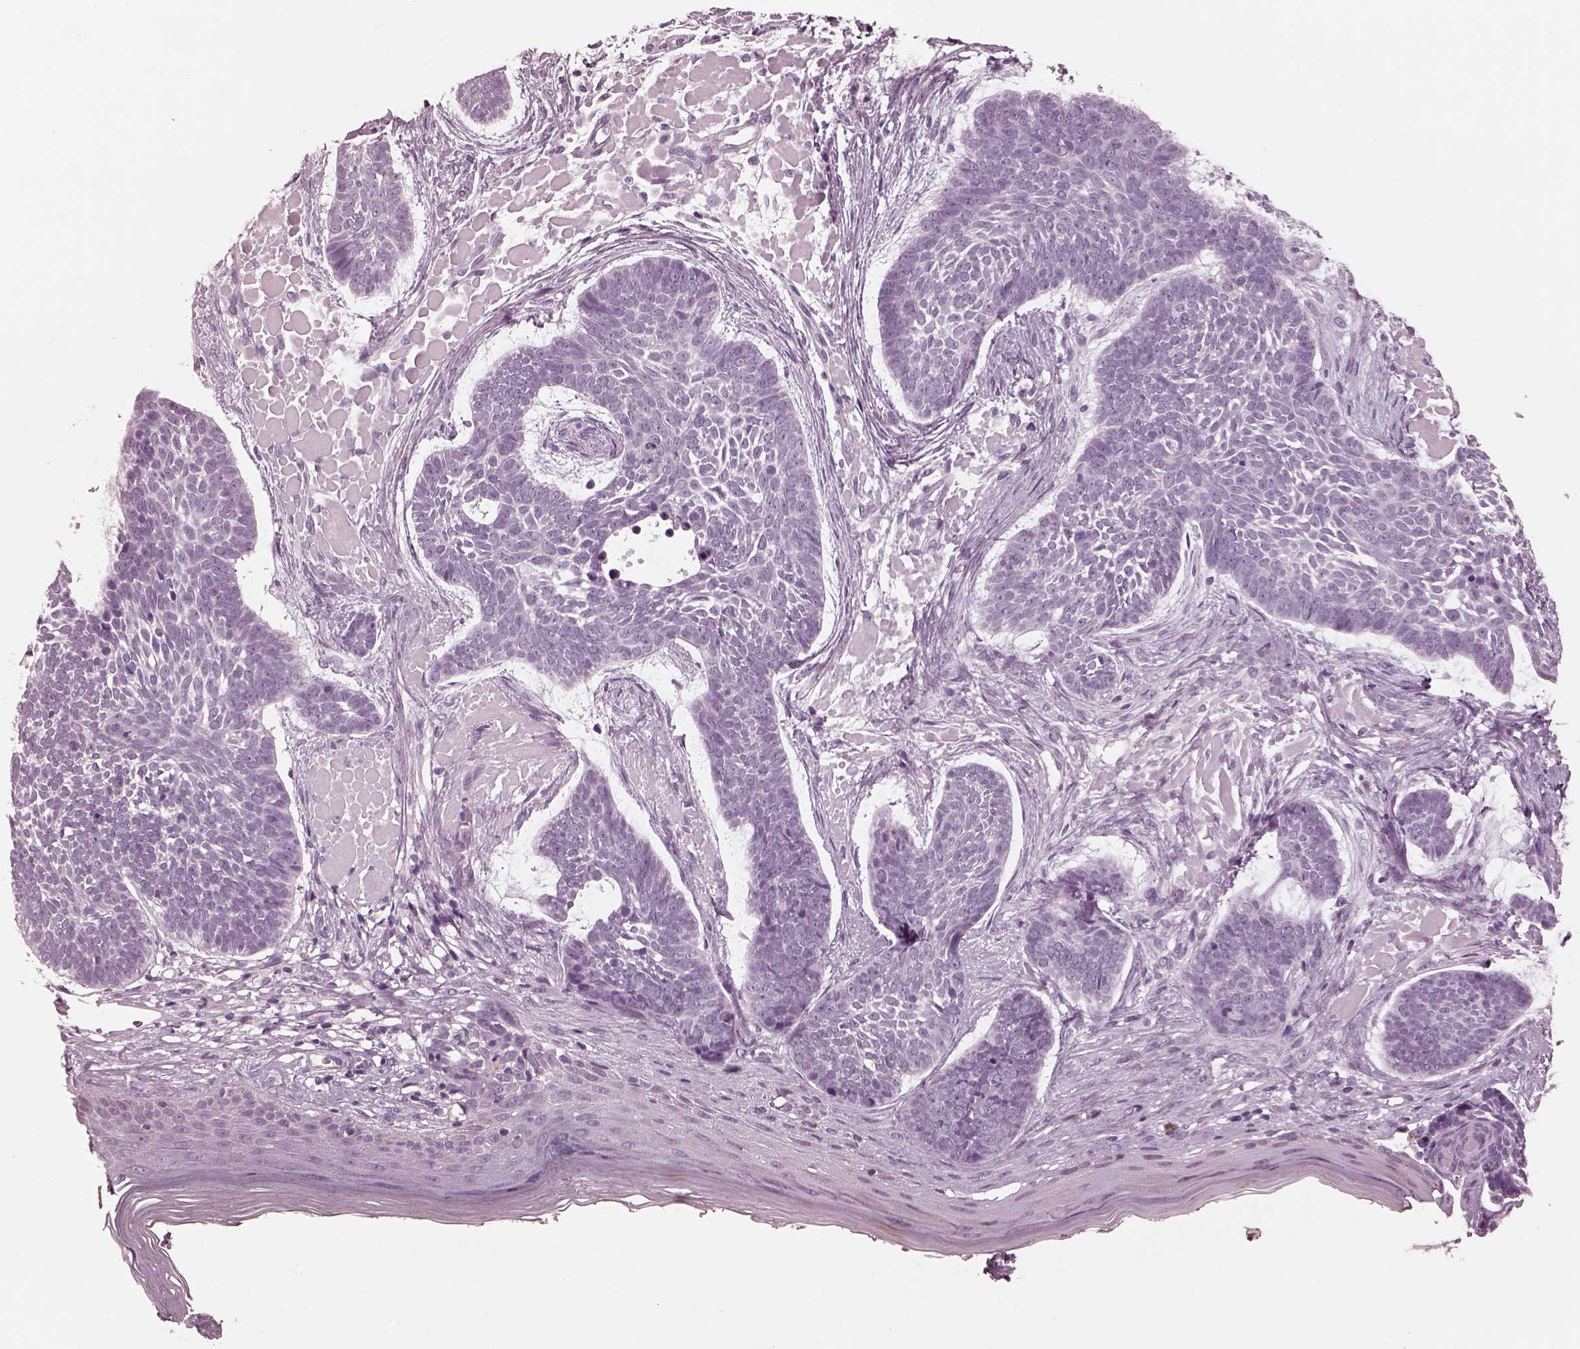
{"staining": {"intensity": "negative", "quantity": "none", "location": "none"}, "tissue": "skin cancer", "cell_type": "Tumor cells", "image_type": "cancer", "snomed": [{"axis": "morphology", "description": "Basal cell carcinoma"}, {"axis": "topography", "description": "Skin"}], "caption": "Tumor cells are negative for protein expression in human skin basal cell carcinoma. The staining was performed using DAB (3,3'-diaminobenzidine) to visualize the protein expression in brown, while the nuclei were stained in blue with hematoxylin (Magnification: 20x).", "gene": "CGA", "patient": {"sex": "male", "age": 85}}